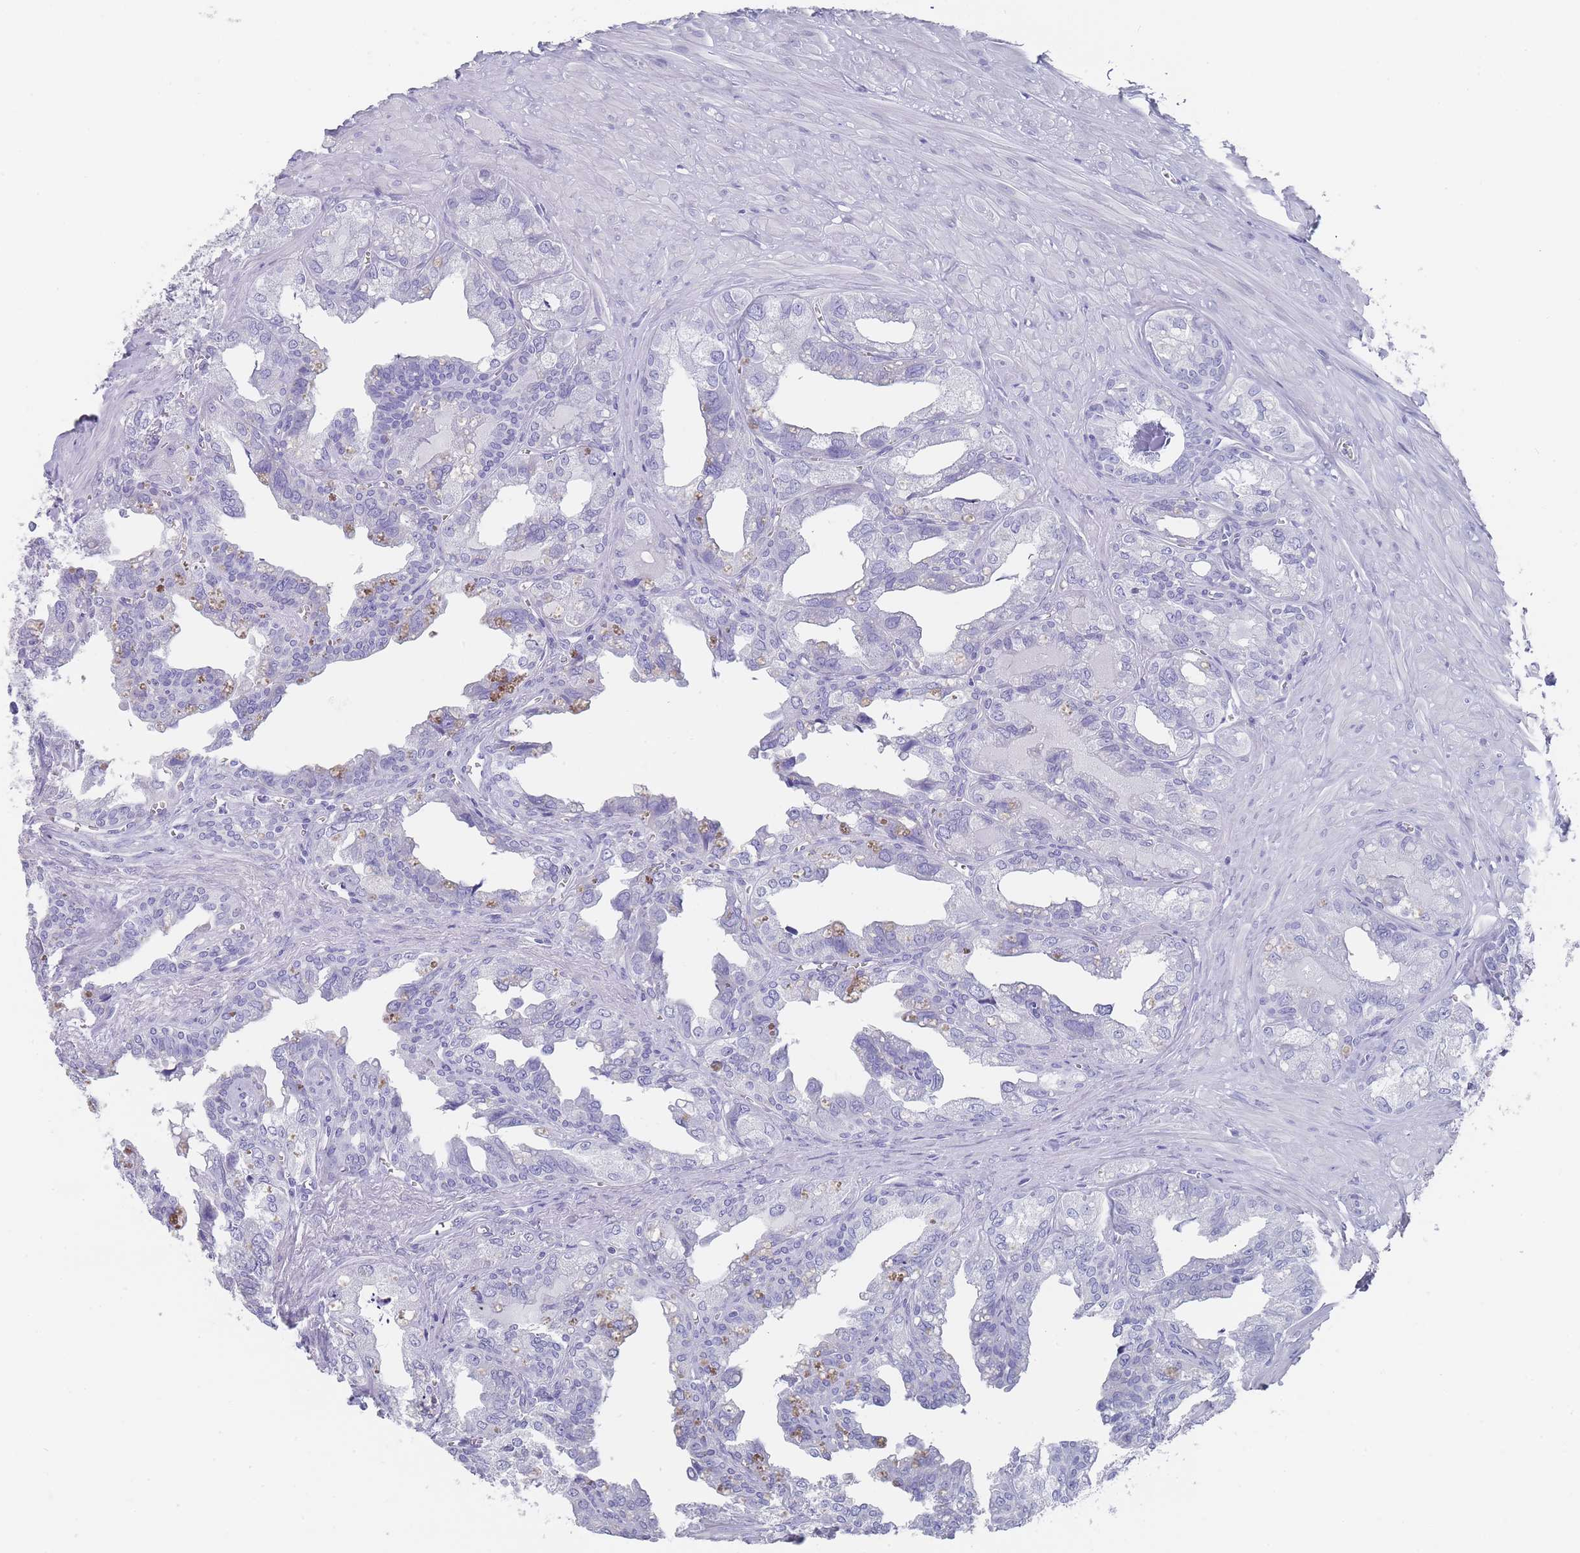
{"staining": {"intensity": "negative", "quantity": "none", "location": "none"}, "tissue": "seminal vesicle", "cell_type": "Glandular cells", "image_type": "normal", "snomed": [{"axis": "morphology", "description": "Normal tissue, NOS"}, {"axis": "topography", "description": "Seminal veicle"}], "caption": "Benign seminal vesicle was stained to show a protein in brown. There is no significant positivity in glandular cells. (Stains: DAB immunohistochemistry (IHC) with hematoxylin counter stain, Microscopy: brightfield microscopy at high magnification).", "gene": "RAB2B", "patient": {"sex": "male", "age": 67}}